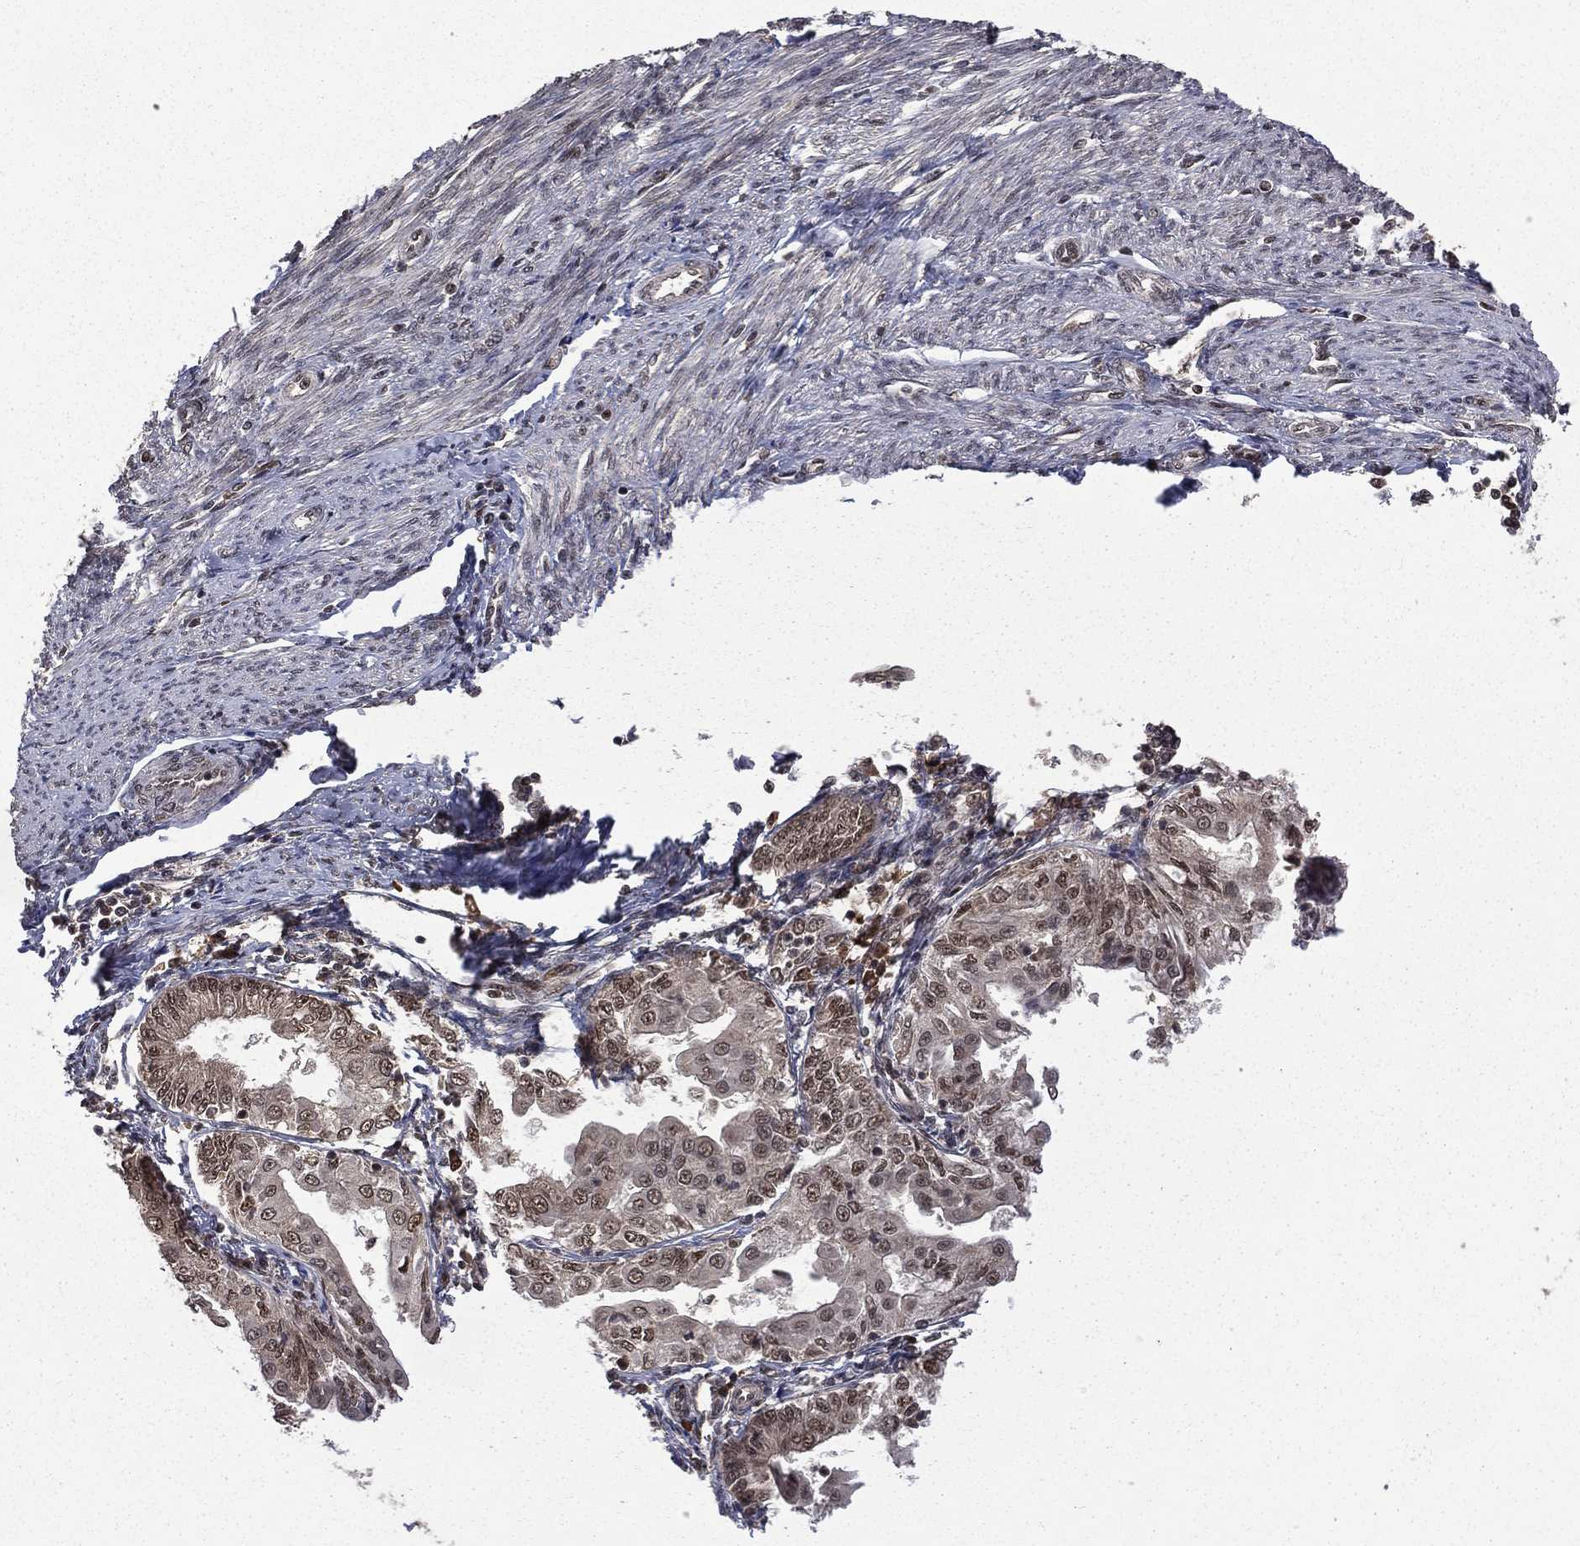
{"staining": {"intensity": "moderate", "quantity": "<25%", "location": "nuclear"}, "tissue": "endometrial cancer", "cell_type": "Tumor cells", "image_type": "cancer", "snomed": [{"axis": "morphology", "description": "Adenocarcinoma, NOS"}, {"axis": "topography", "description": "Endometrium"}], "caption": "The immunohistochemical stain shows moderate nuclear staining in tumor cells of endometrial cancer tissue.", "gene": "JMJD6", "patient": {"sex": "female", "age": 68}}